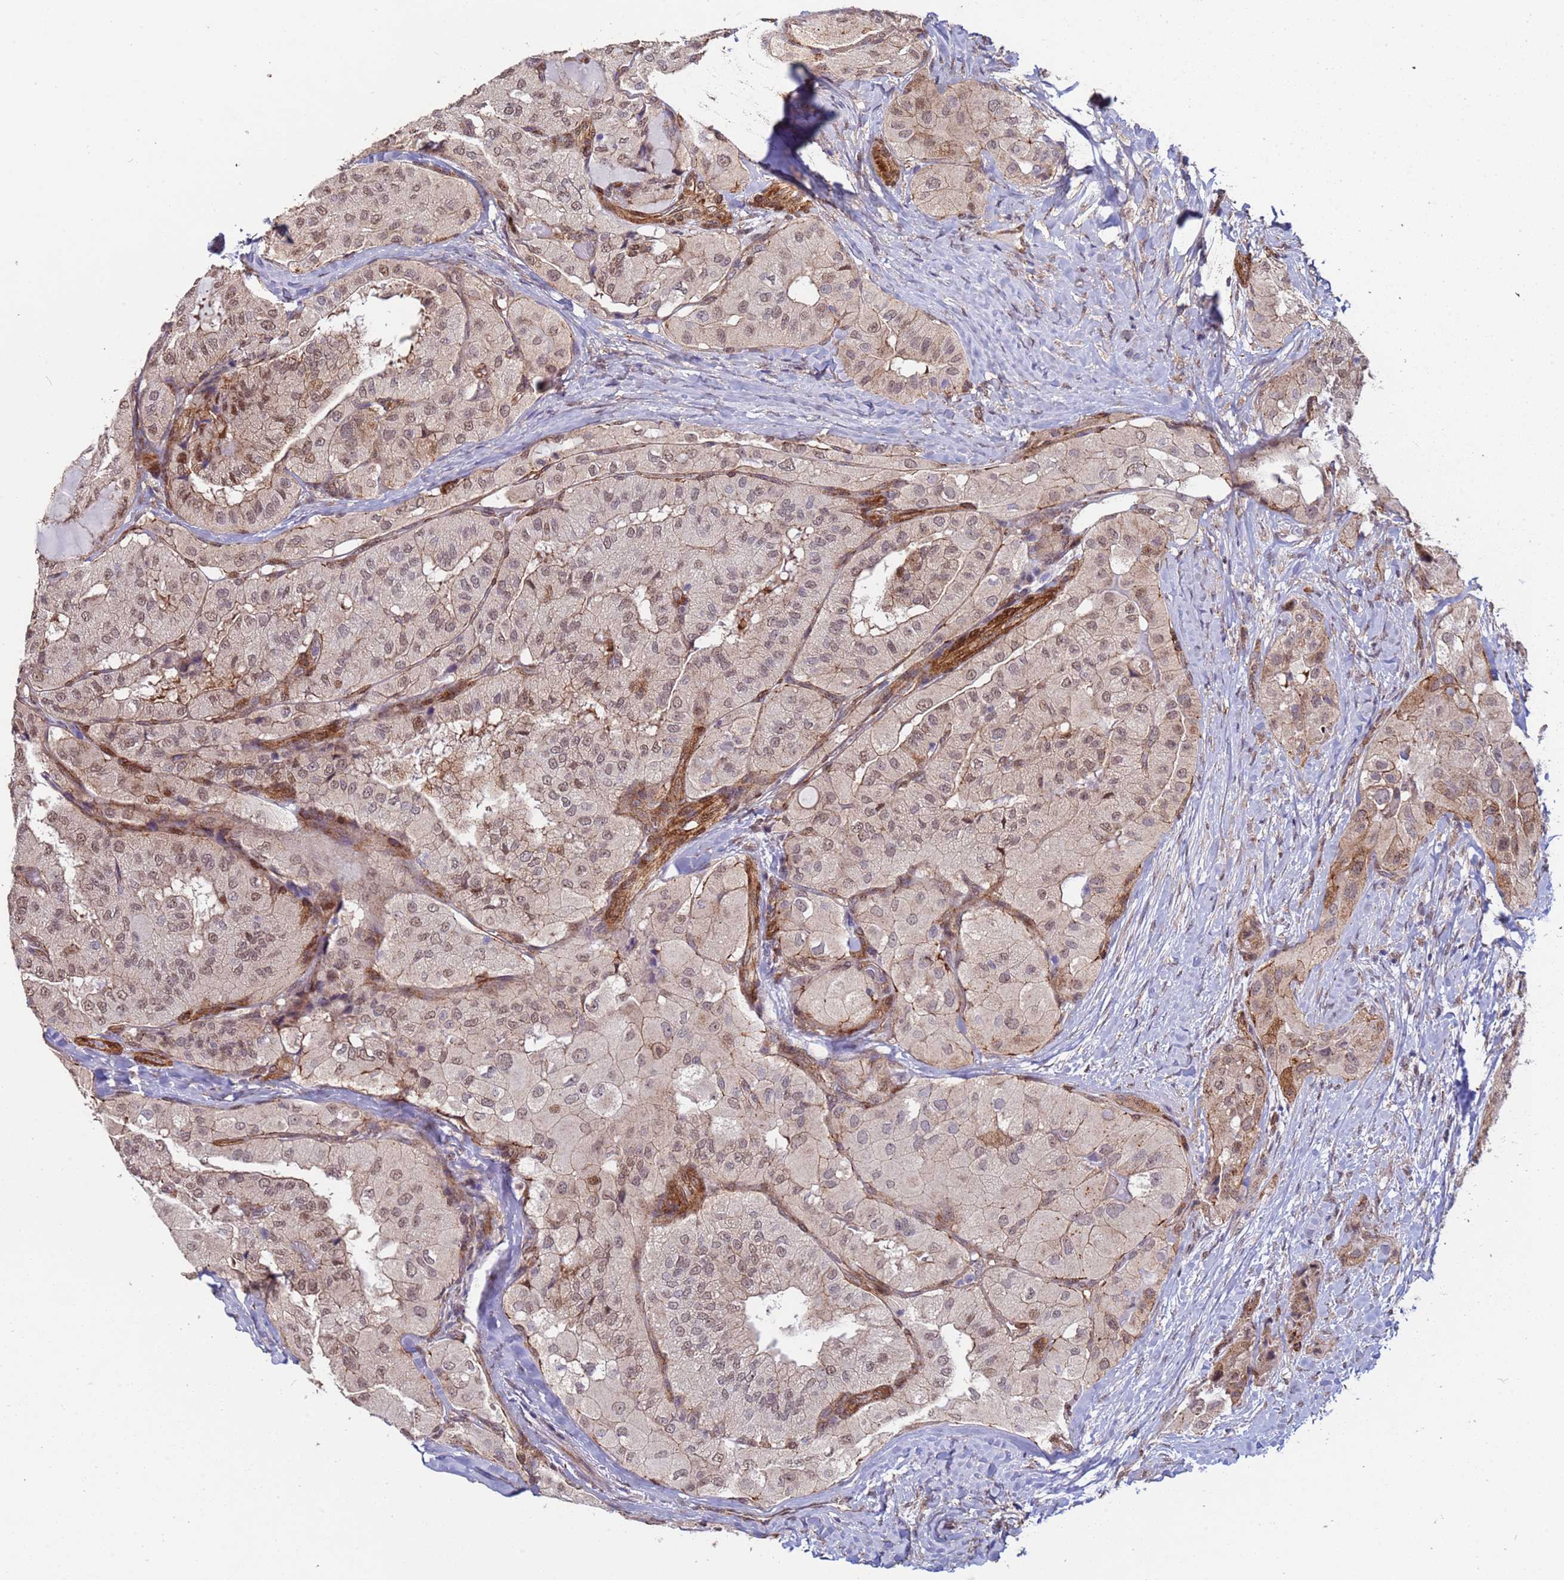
{"staining": {"intensity": "weak", "quantity": ">75%", "location": "cytoplasmic/membranous,nuclear"}, "tissue": "thyroid cancer", "cell_type": "Tumor cells", "image_type": "cancer", "snomed": [{"axis": "morphology", "description": "Normal tissue, NOS"}, {"axis": "morphology", "description": "Papillary adenocarcinoma, NOS"}, {"axis": "topography", "description": "Thyroid gland"}], "caption": "Immunohistochemistry (IHC) micrograph of thyroid cancer (papillary adenocarcinoma) stained for a protein (brown), which demonstrates low levels of weak cytoplasmic/membranous and nuclear positivity in approximately >75% of tumor cells.", "gene": "TRIP6", "patient": {"sex": "female", "age": 59}}